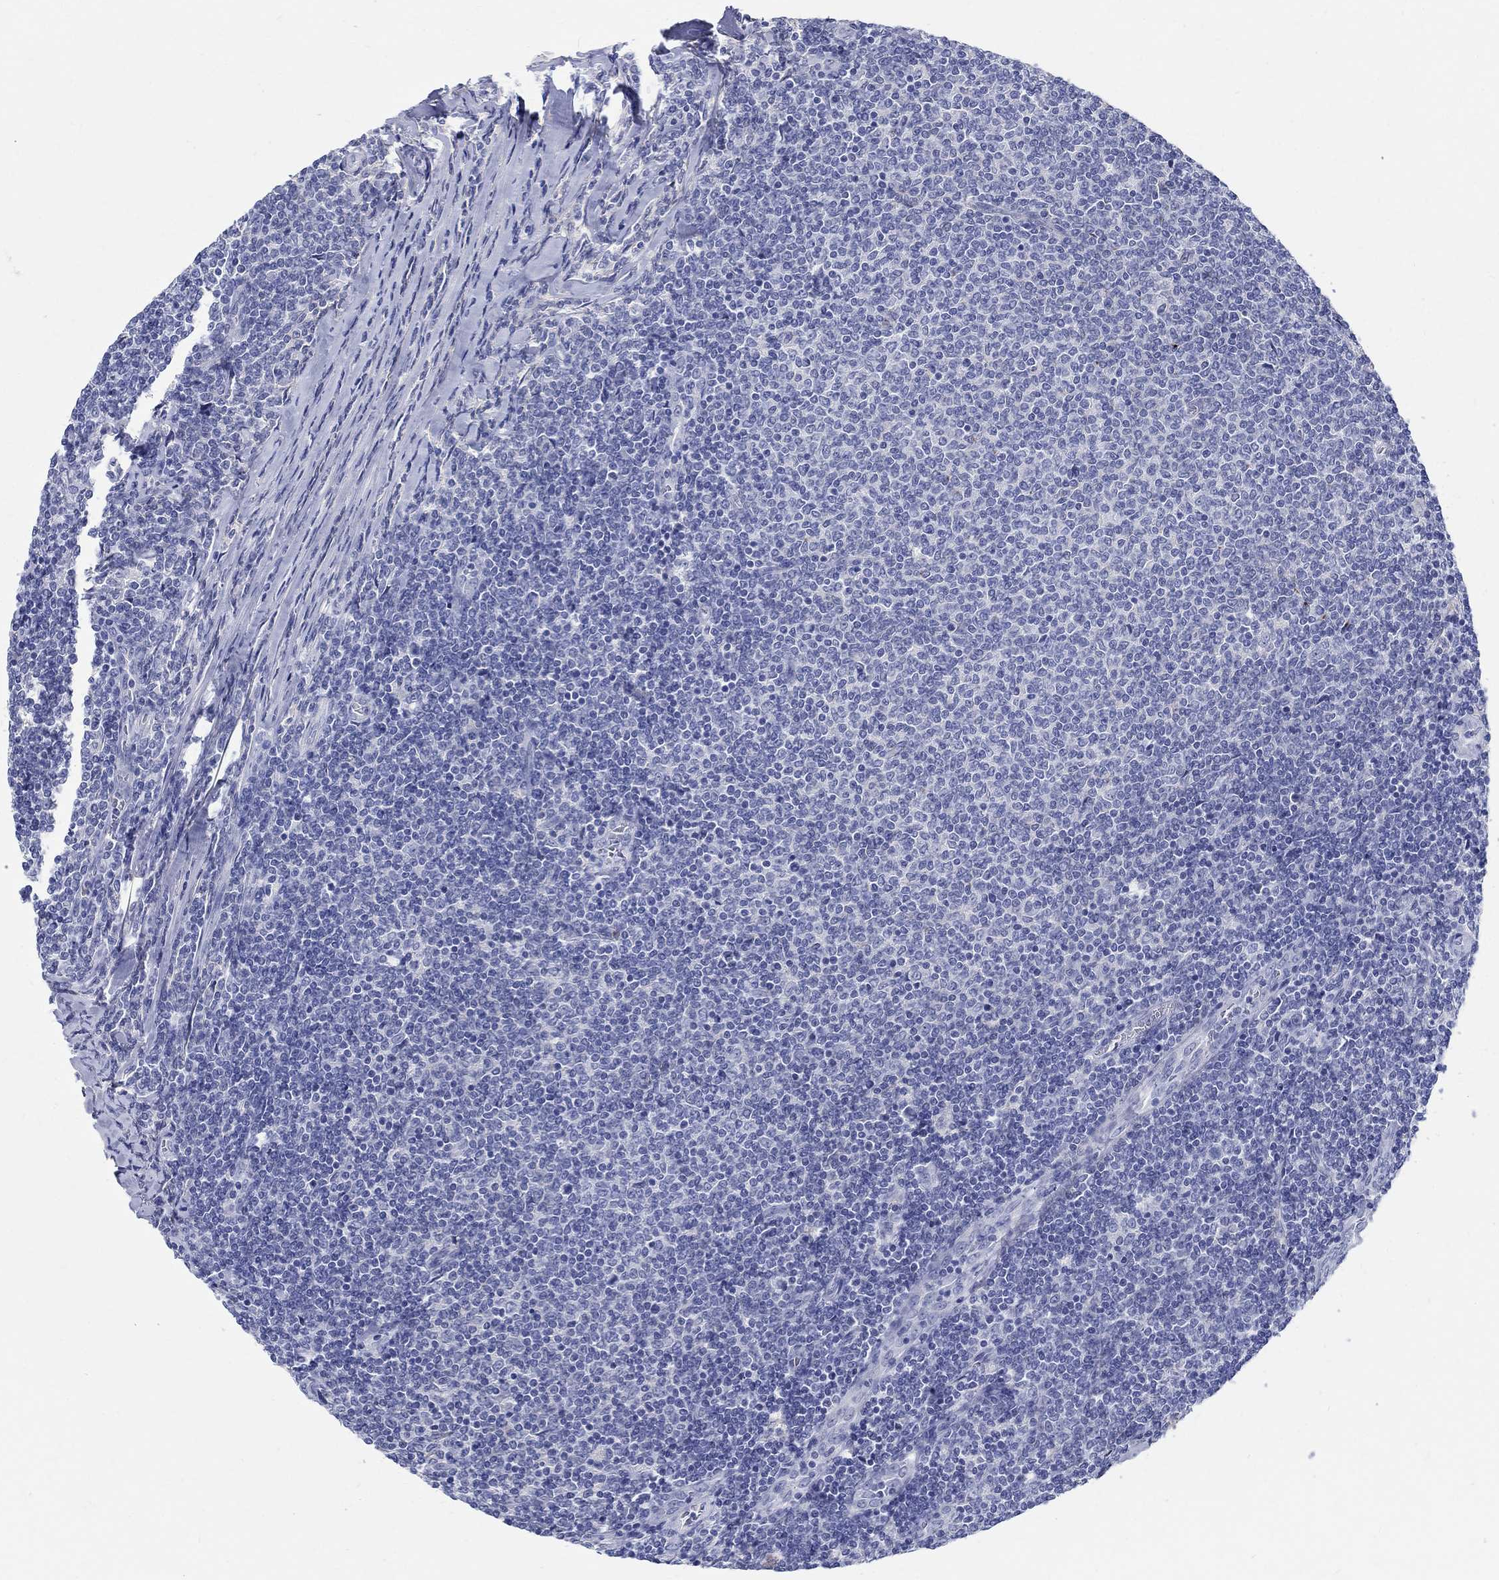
{"staining": {"intensity": "negative", "quantity": "none", "location": "none"}, "tissue": "lymphoma", "cell_type": "Tumor cells", "image_type": "cancer", "snomed": [{"axis": "morphology", "description": "Malignant lymphoma, non-Hodgkin's type, Low grade"}, {"axis": "topography", "description": "Lymph node"}], "caption": "Micrograph shows no significant protein staining in tumor cells of low-grade malignant lymphoma, non-Hodgkin's type.", "gene": "SOX2", "patient": {"sex": "male", "age": 52}}